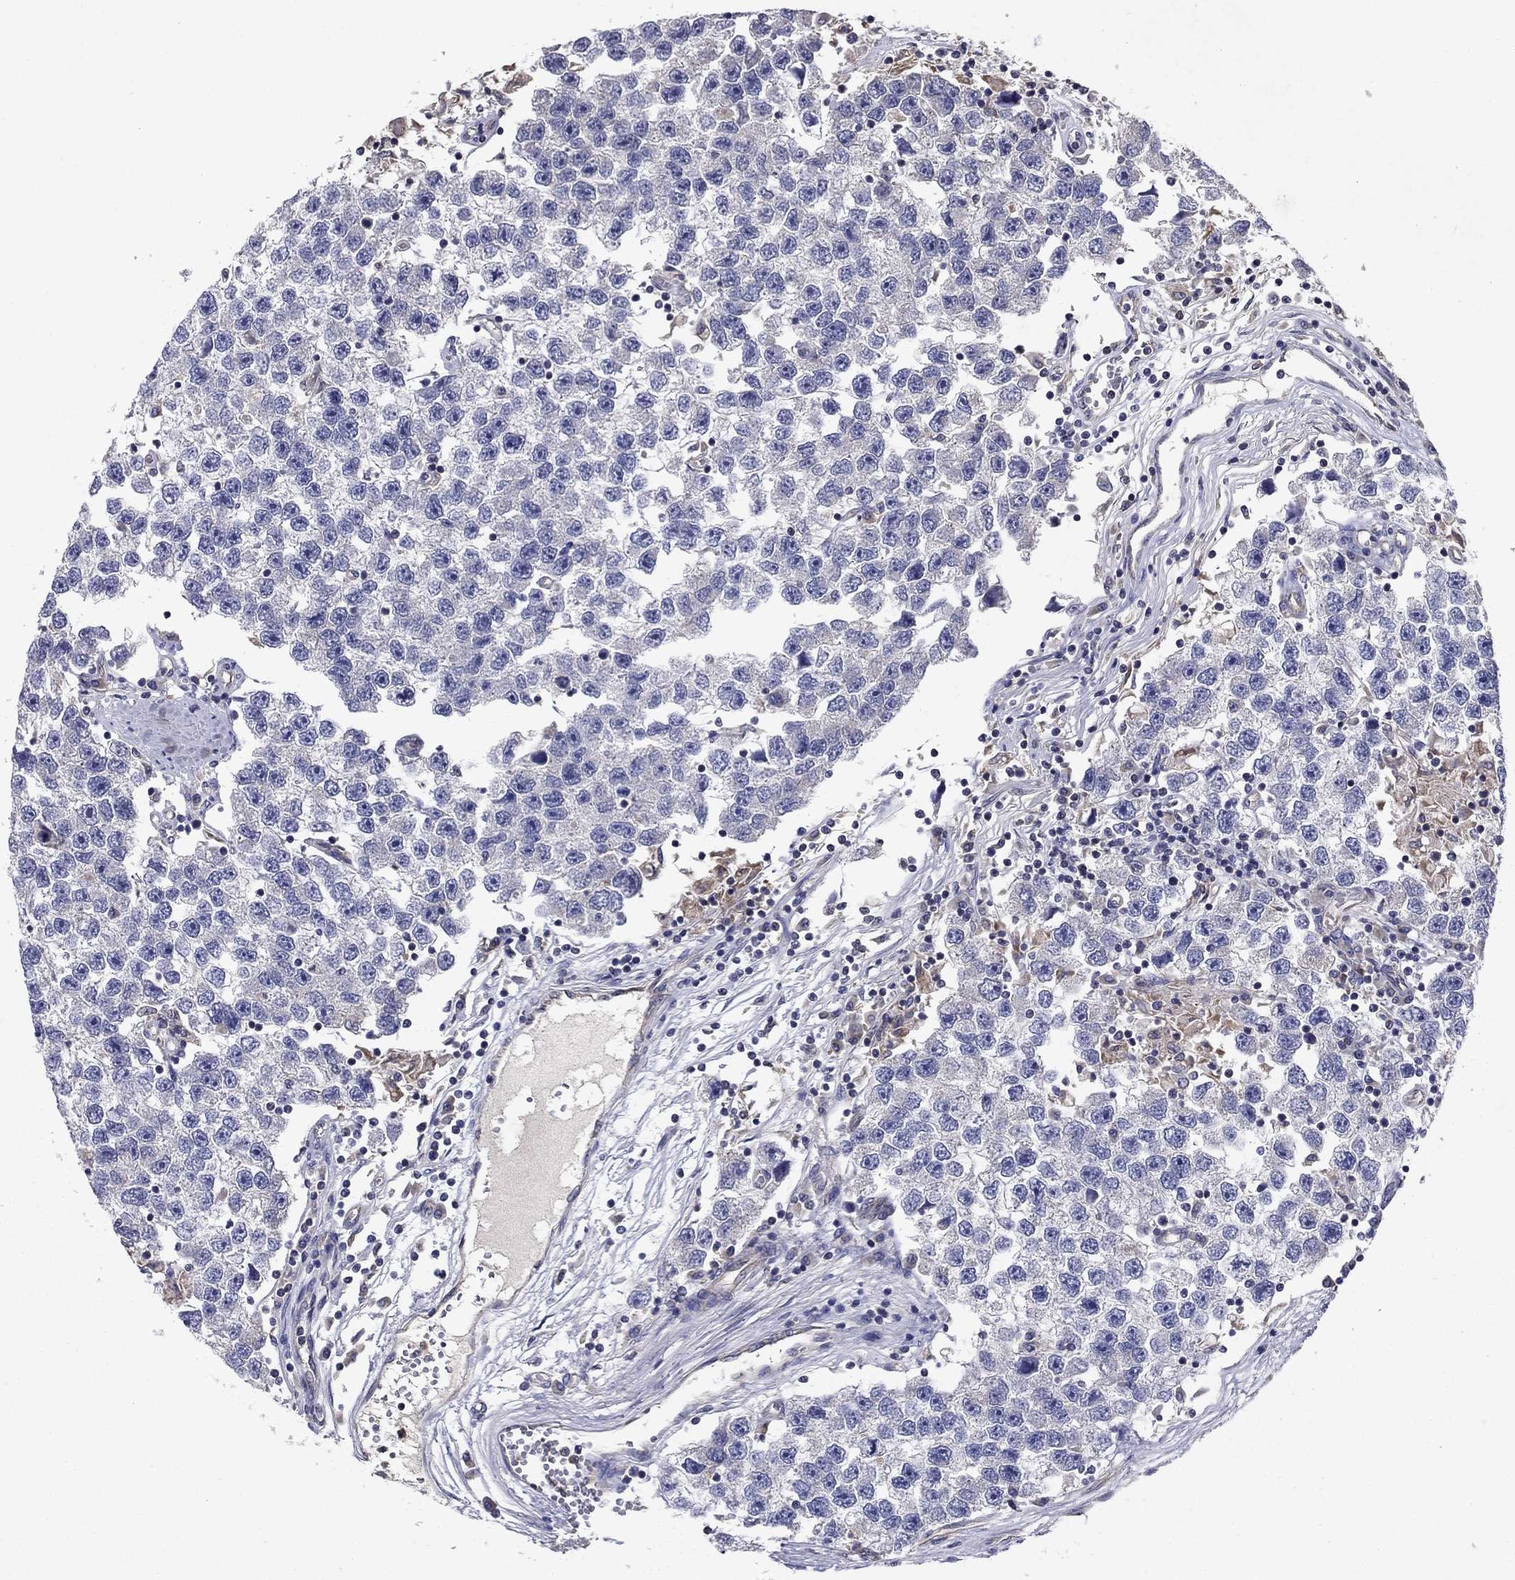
{"staining": {"intensity": "negative", "quantity": "none", "location": "none"}, "tissue": "testis cancer", "cell_type": "Tumor cells", "image_type": "cancer", "snomed": [{"axis": "morphology", "description": "Seminoma, NOS"}, {"axis": "topography", "description": "Testis"}], "caption": "An immunohistochemistry (IHC) photomicrograph of testis cancer is shown. There is no staining in tumor cells of testis cancer.", "gene": "GLTP", "patient": {"sex": "male", "age": 26}}